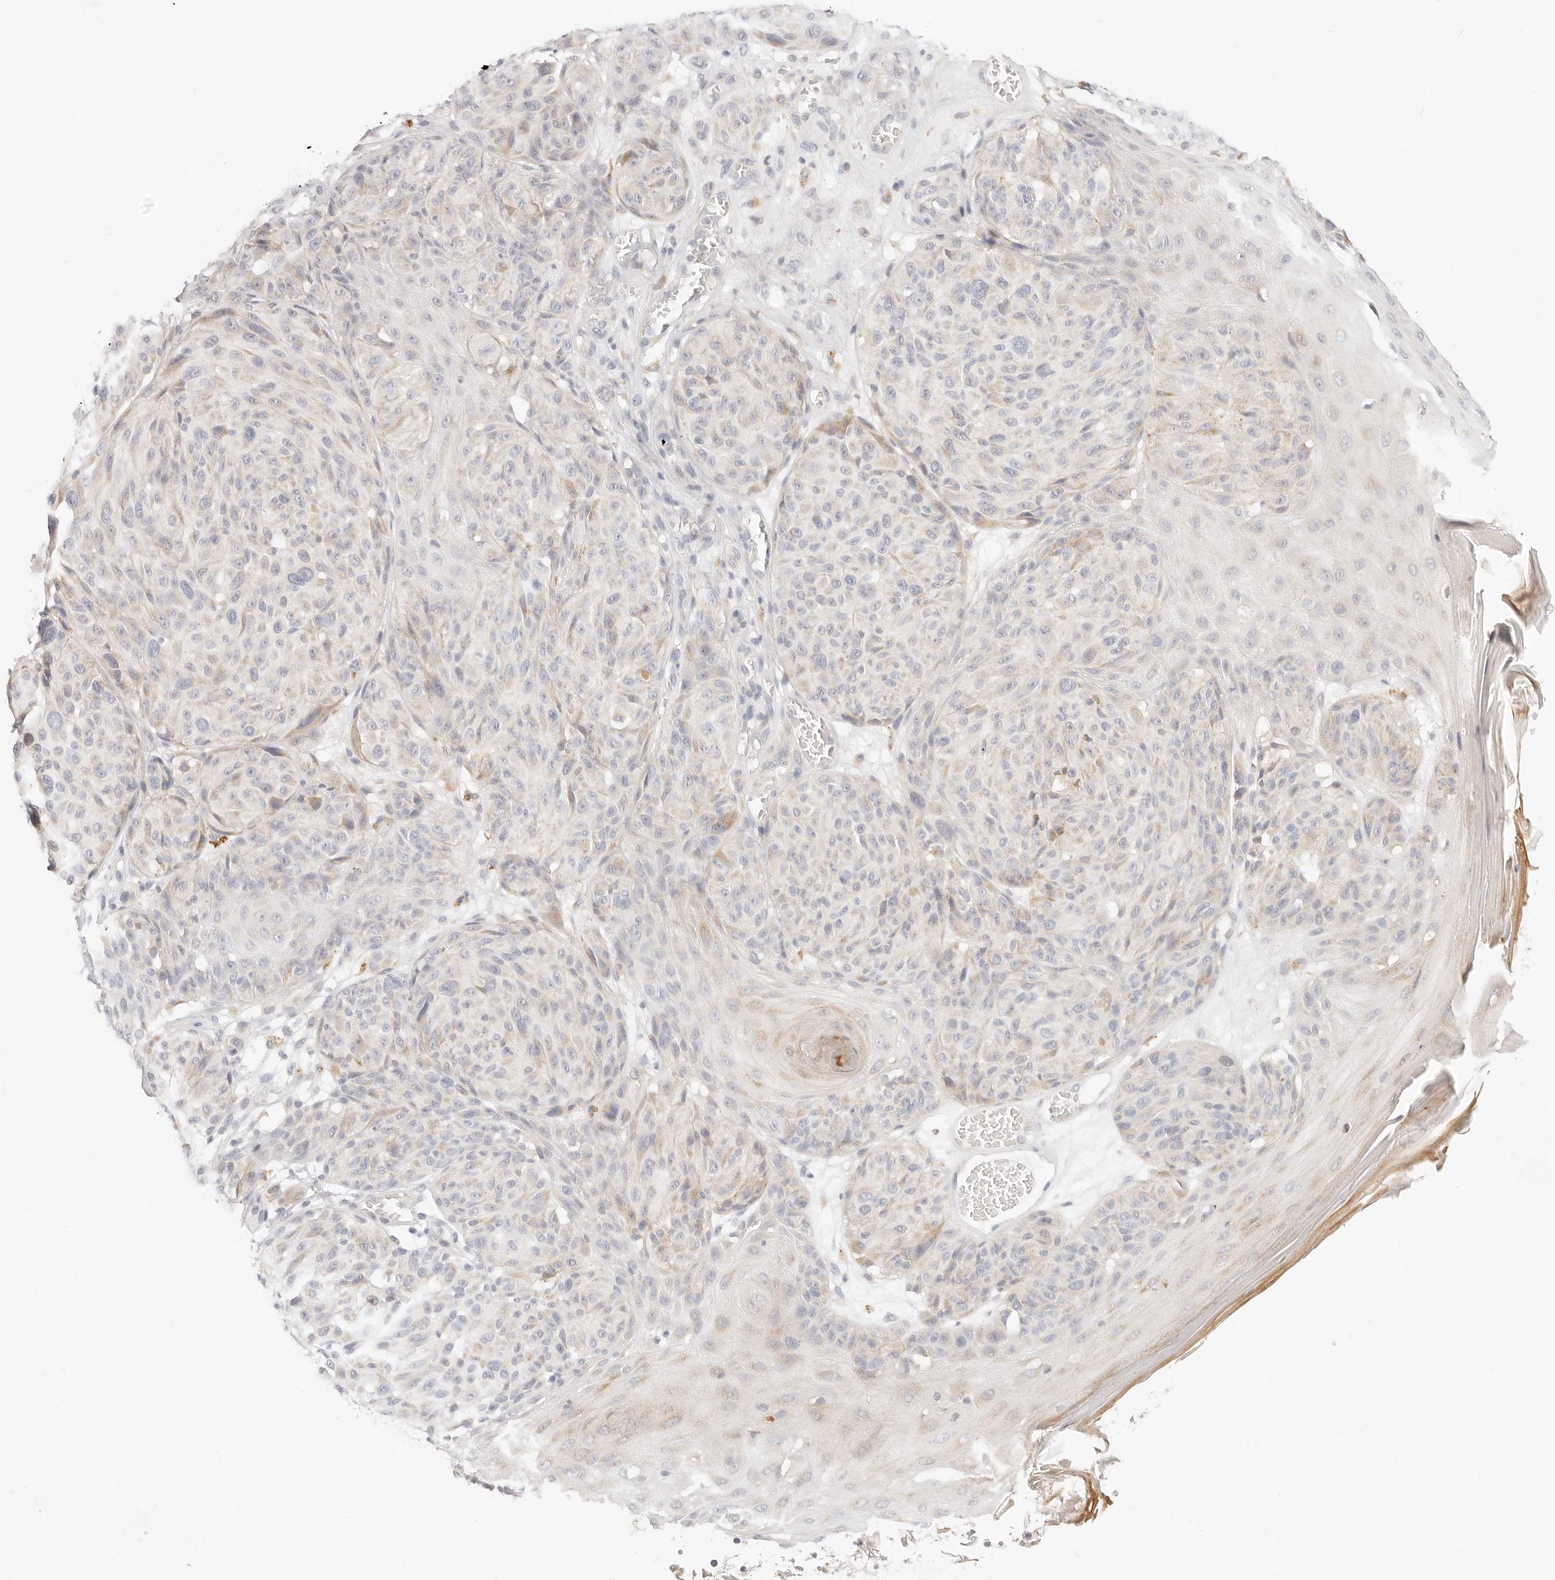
{"staining": {"intensity": "negative", "quantity": "none", "location": "none"}, "tissue": "melanoma", "cell_type": "Tumor cells", "image_type": "cancer", "snomed": [{"axis": "morphology", "description": "Malignant melanoma, NOS"}, {"axis": "topography", "description": "Skin"}], "caption": "A micrograph of malignant melanoma stained for a protein shows no brown staining in tumor cells.", "gene": "ACOX1", "patient": {"sex": "male", "age": 83}}